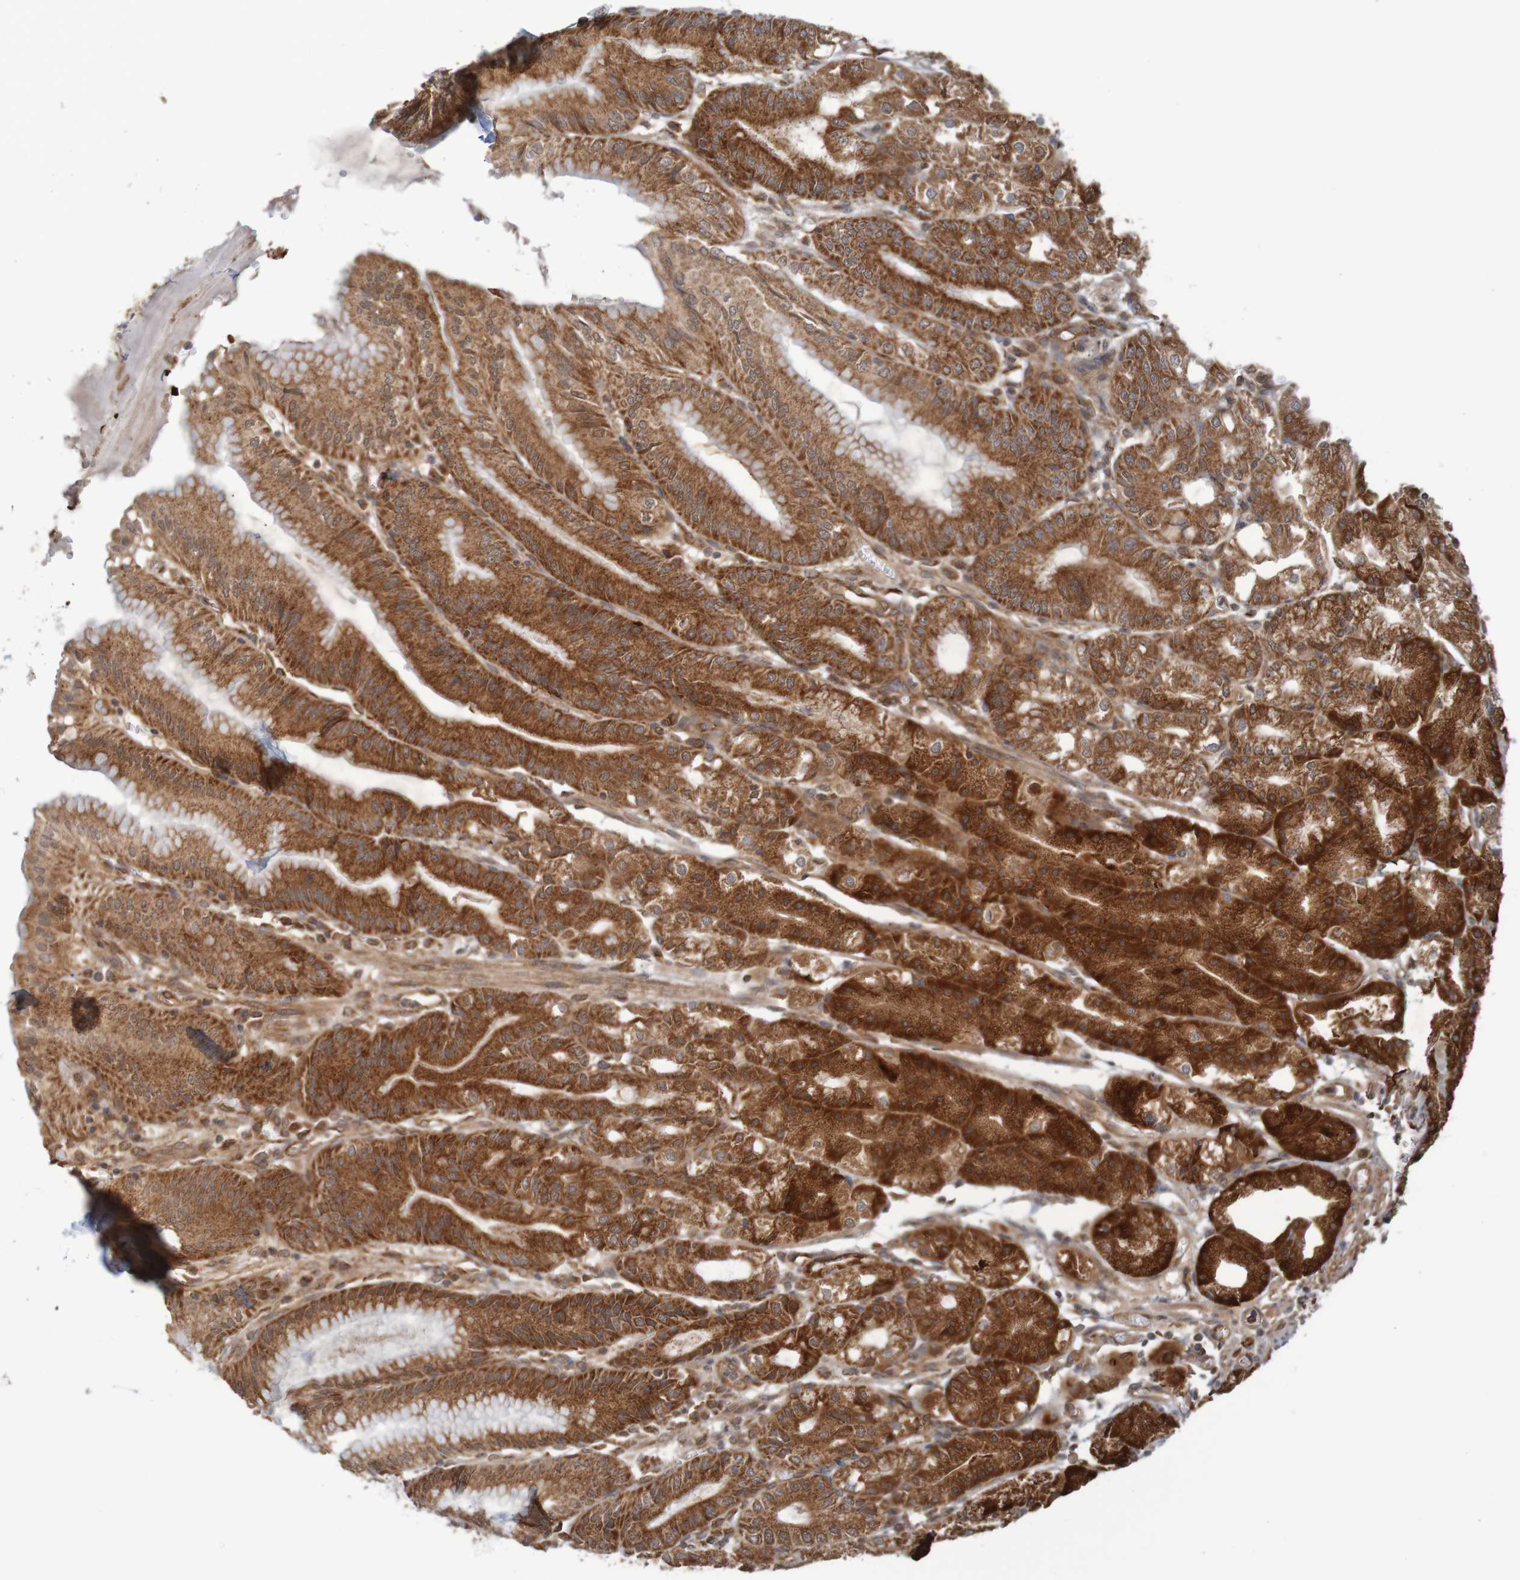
{"staining": {"intensity": "strong", "quantity": ">75%", "location": "cytoplasmic/membranous"}, "tissue": "stomach", "cell_type": "Glandular cells", "image_type": "normal", "snomed": [{"axis": "morphology", "description": "Normal tissue, NOS"}, {"axis": "topography", "description": "Stomach, lower"}], "caption": "Normal stomach shows strong cytoplasmic/membranous expression in about >75% of glandular cells, visualized by immunohistochemistry.", "gene": "MRPL52", "patient": {"sex": "male", "age": 71}}